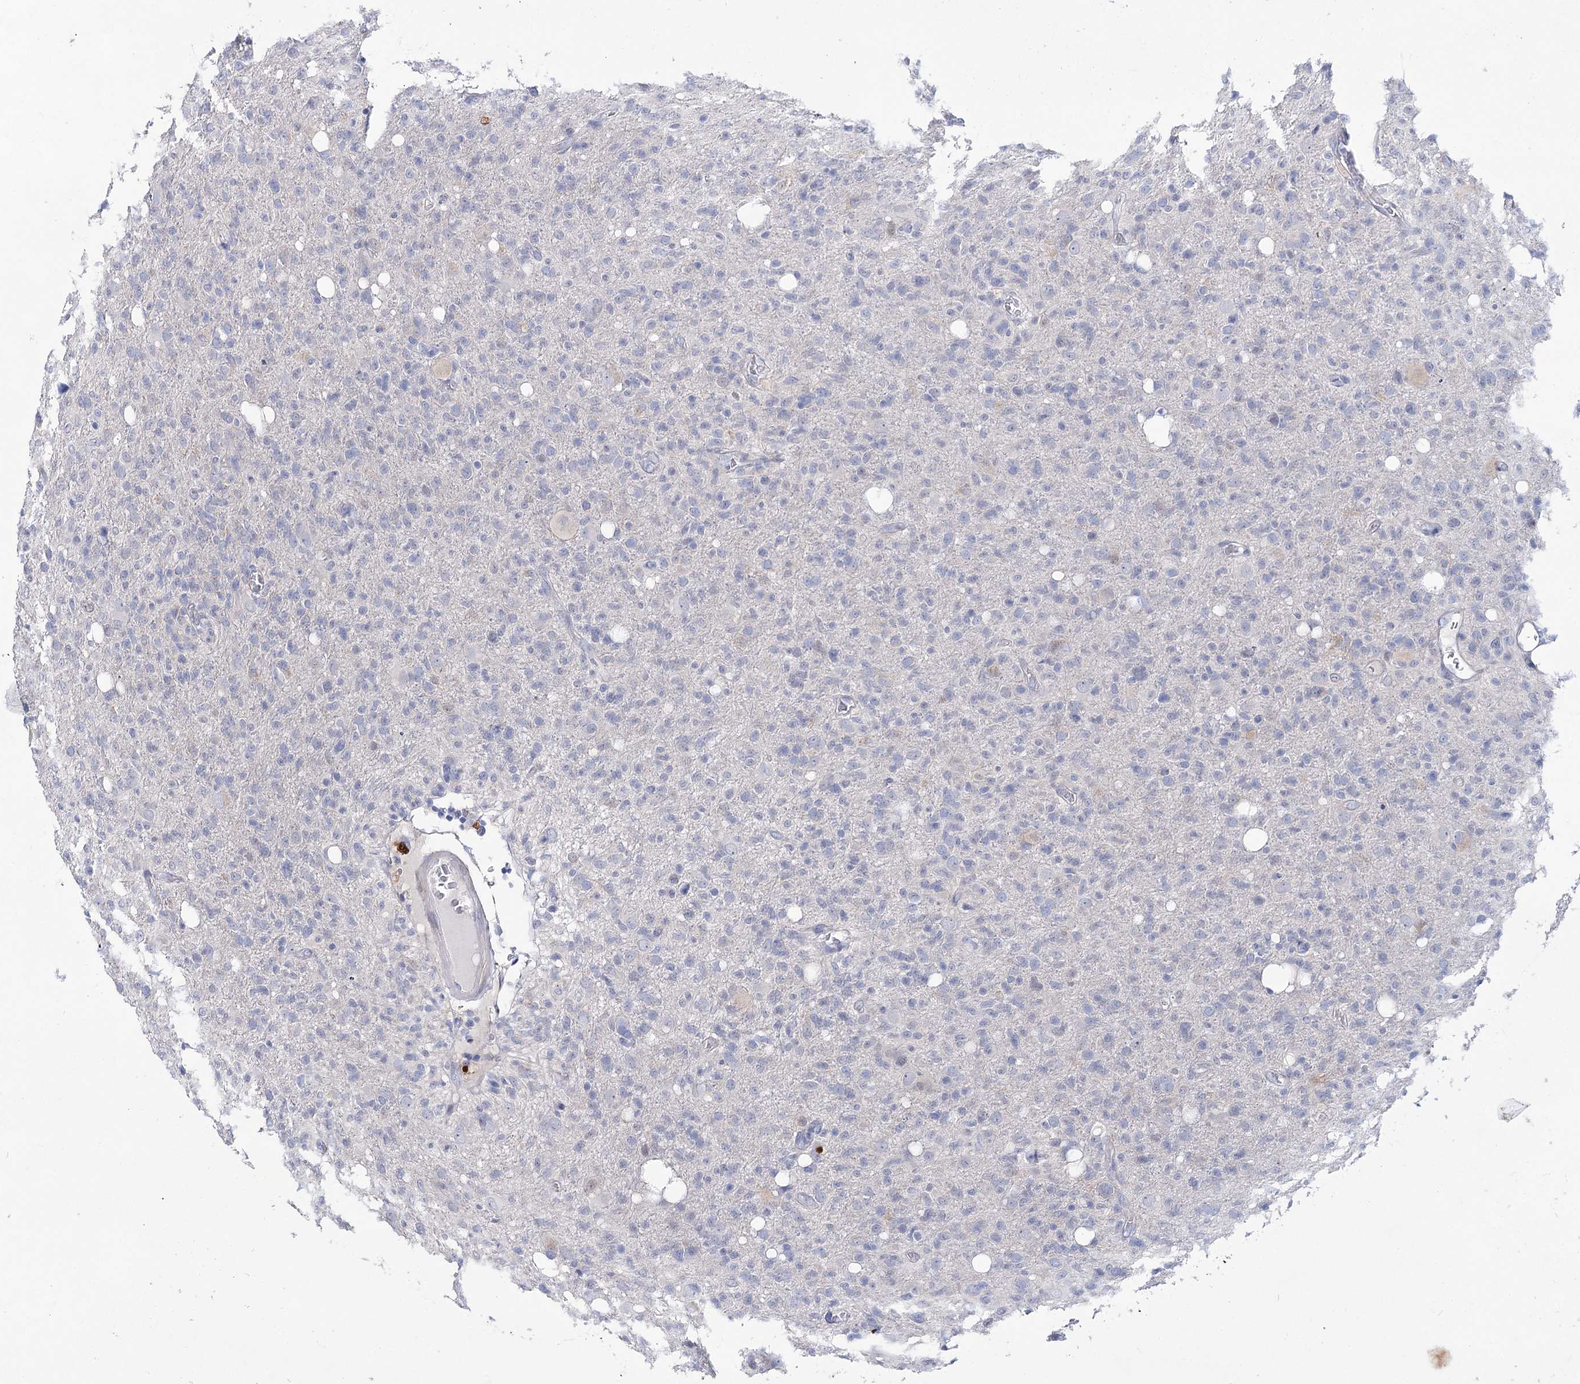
{"staining": {"intensity": "negative", "quantity": "none", "location": "none"}, "tissue": "glioma", "cell_type": "Tumor cells", "image_type": "cancer", "snomed": [{"axis": "morphology", "description": "Glioma, malignant, High grade"}, {"axis": "topography", "description": "Brain"}], "caption": "Immunohistochemical staining of human high-grade glioma (malignant) shows no significant positivity in tumor cells.", "gene": "UGDH", "patient": {"sex": "female", "age": 57}}